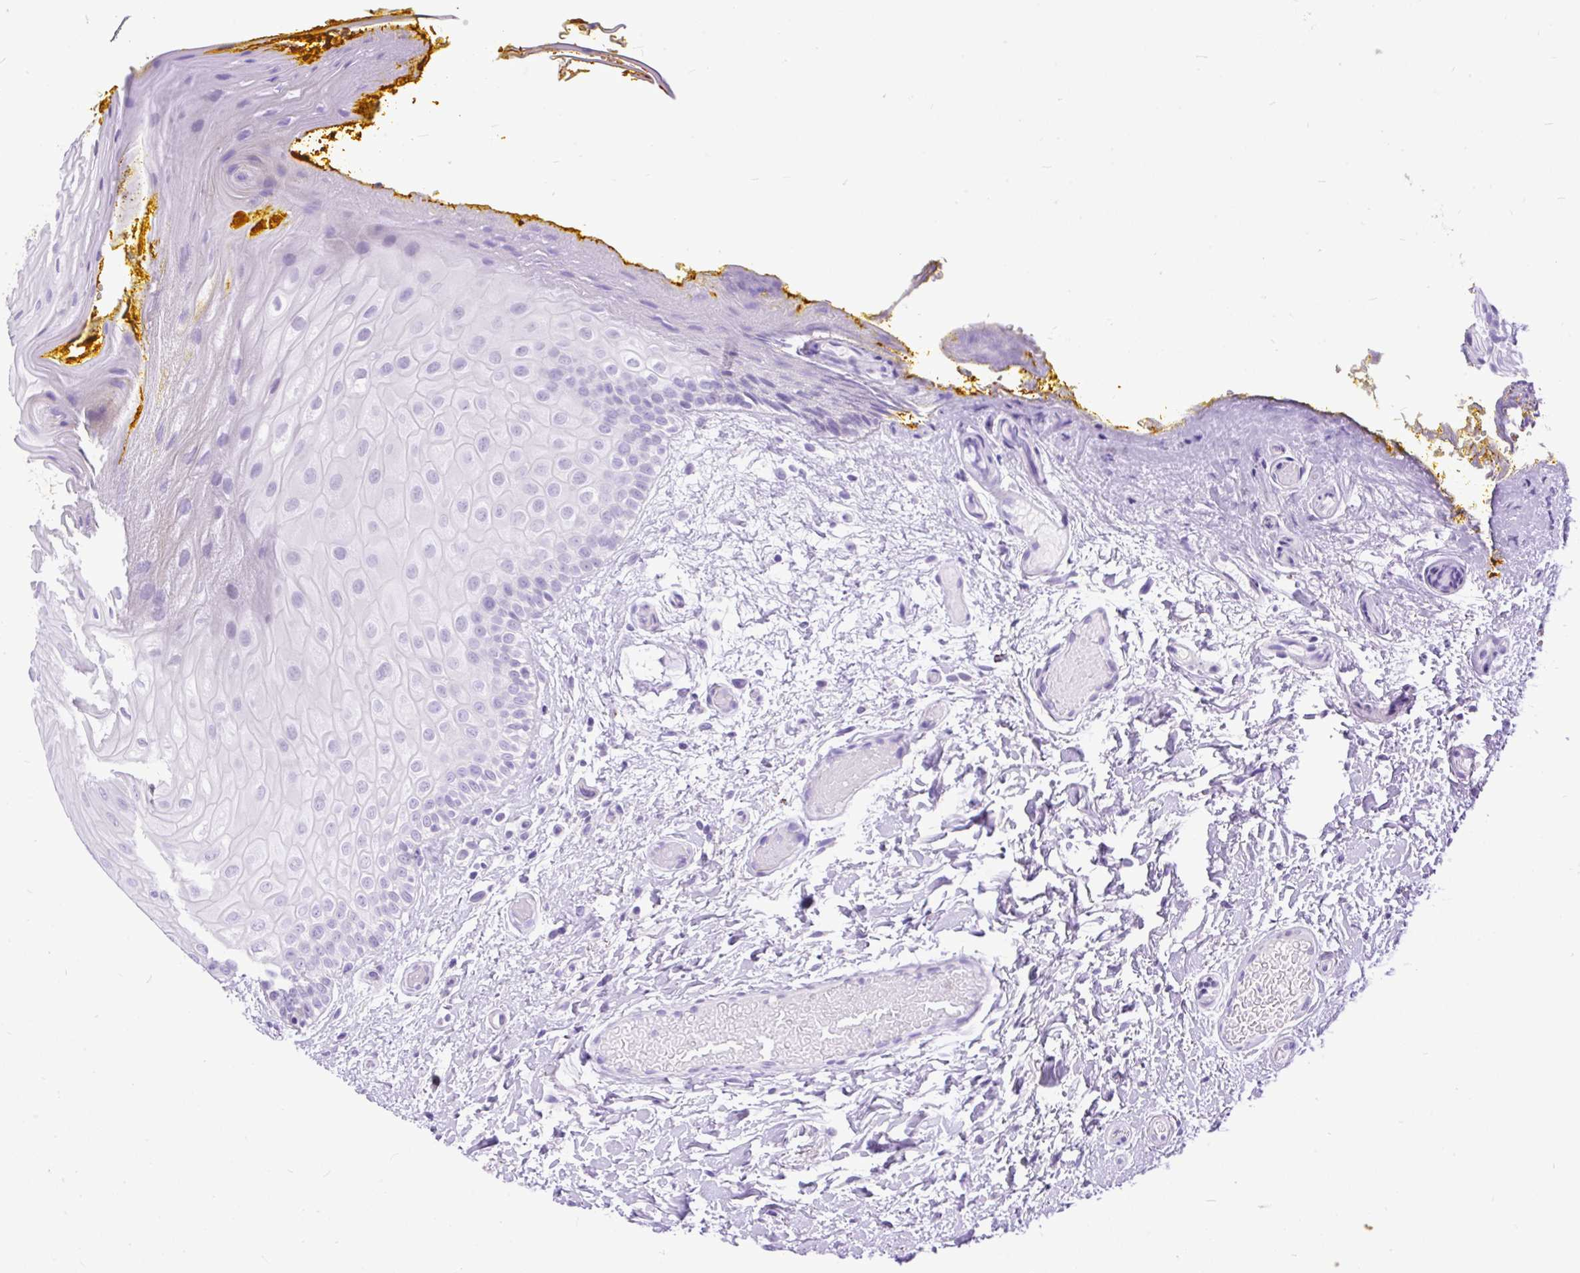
{"staining": {"intensity": "negative", "quantity": "none", "location": "none"}, "tissue": "oral mucosa", "cell_type": "Squamous epithelial cells", "image_type": "normal", "snomed": [{"axis": "morphology", "description": "Normal tissue, NOS"}, {"axis": "topography", "description": "Oral tissue"}, {"axis": "topography", "description": "Tounge, NOS"}], "caption": "Human oral mucosa stained for a protein using immunohistochemistry (IHC) displays no staining in squamous epithelial cells.", "gene": "ZNF256", "patient": {"sex": "female", "age": 60}}